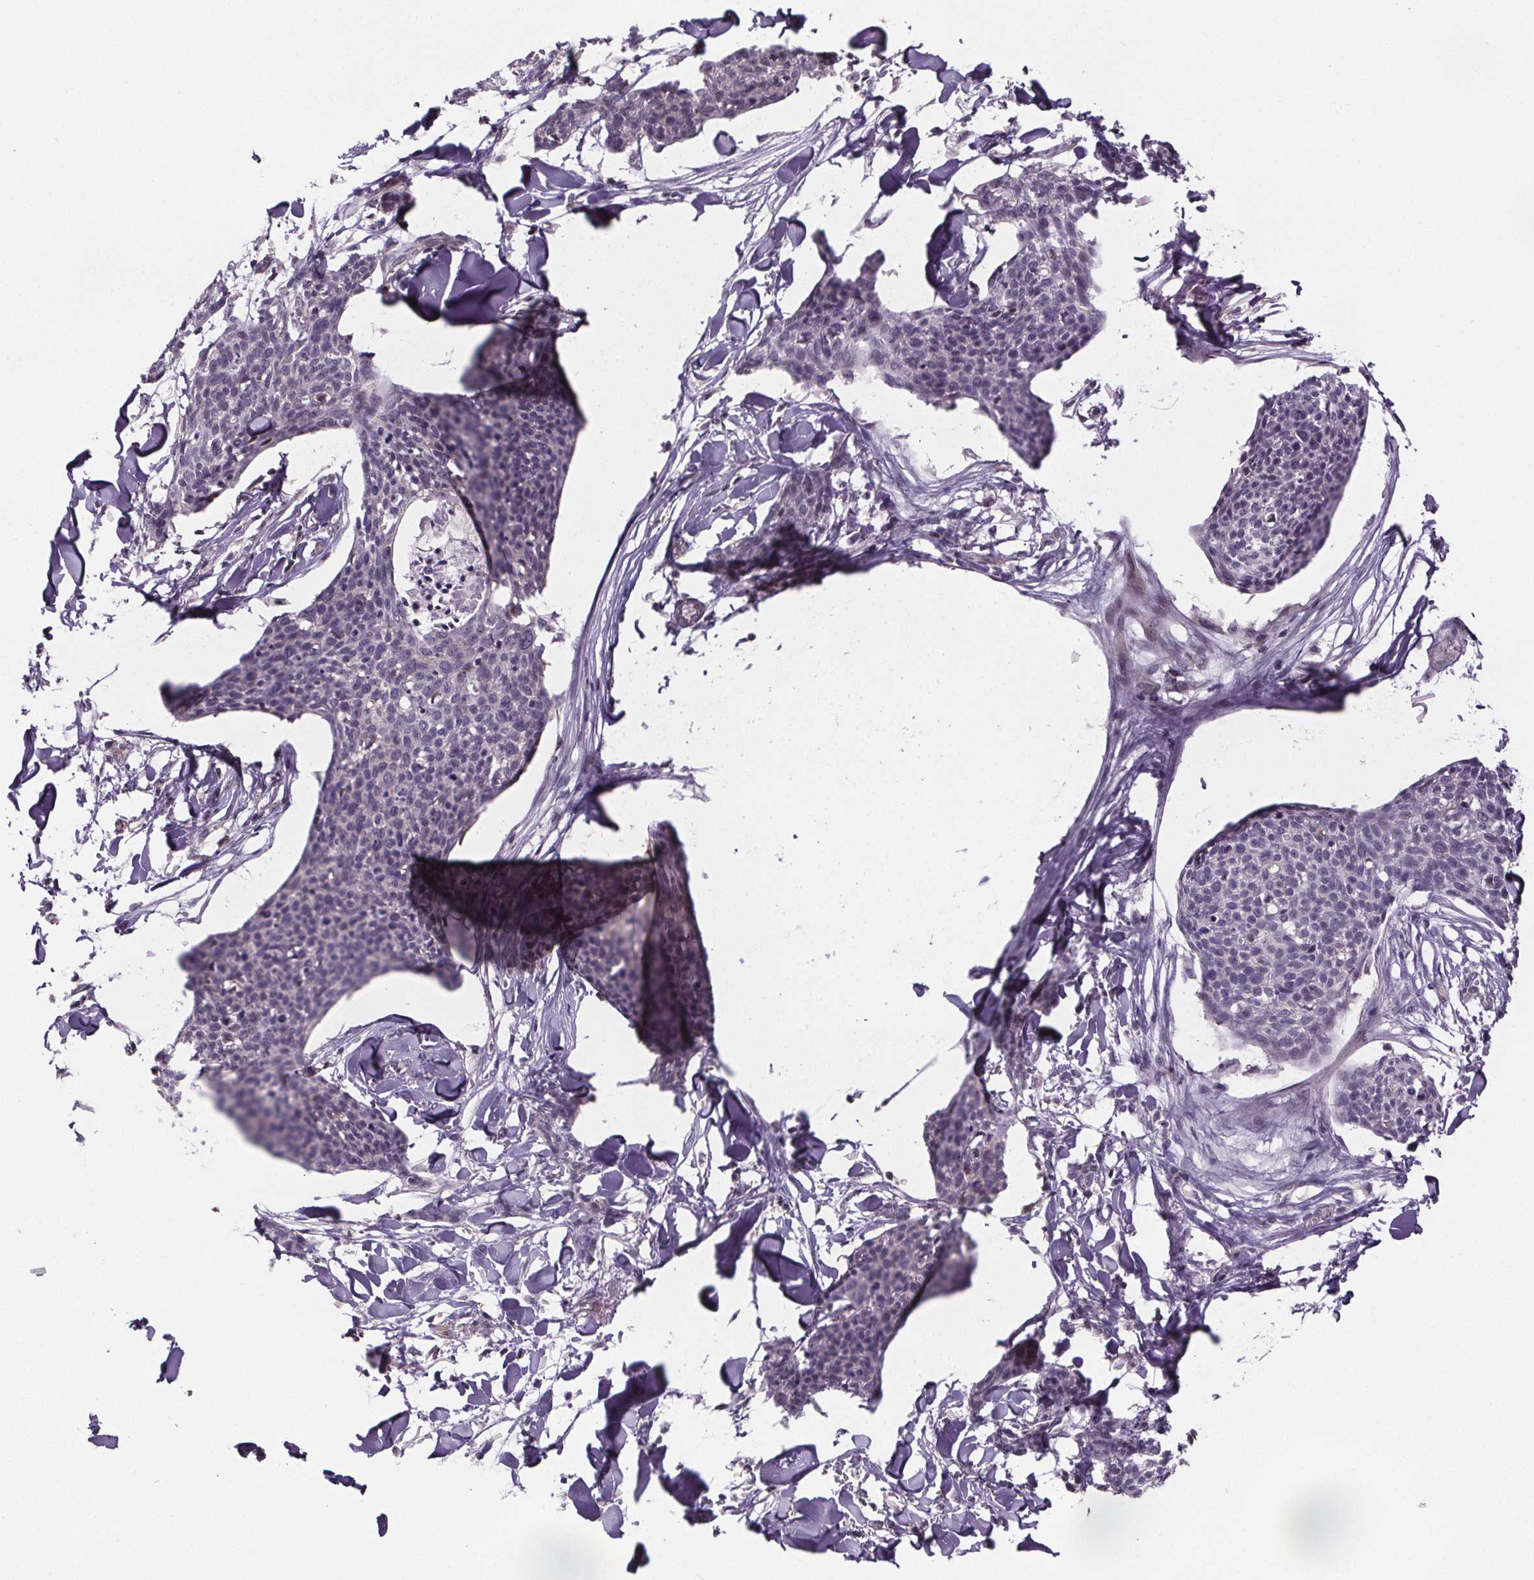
{"staining": {"intensity": "negative", "quantity": "none", "location": "none"}, "tissue": "skin cancer", "cell_type": "Tumor cells", "image_type": "cancer", "snomed": [{"axis": "morphology", "description": "Squamous cell carcinoma, NOS"}, {"axis": "topography", "description": "Skin"}, {"axis": "topography", "description": "Vulva"}], "caption": "Tumor cells are negative for brown protein staining in skin squamous cell carcinoma.", "gene": "TTC12", "patient": {"sex": "female", "age": 75}}